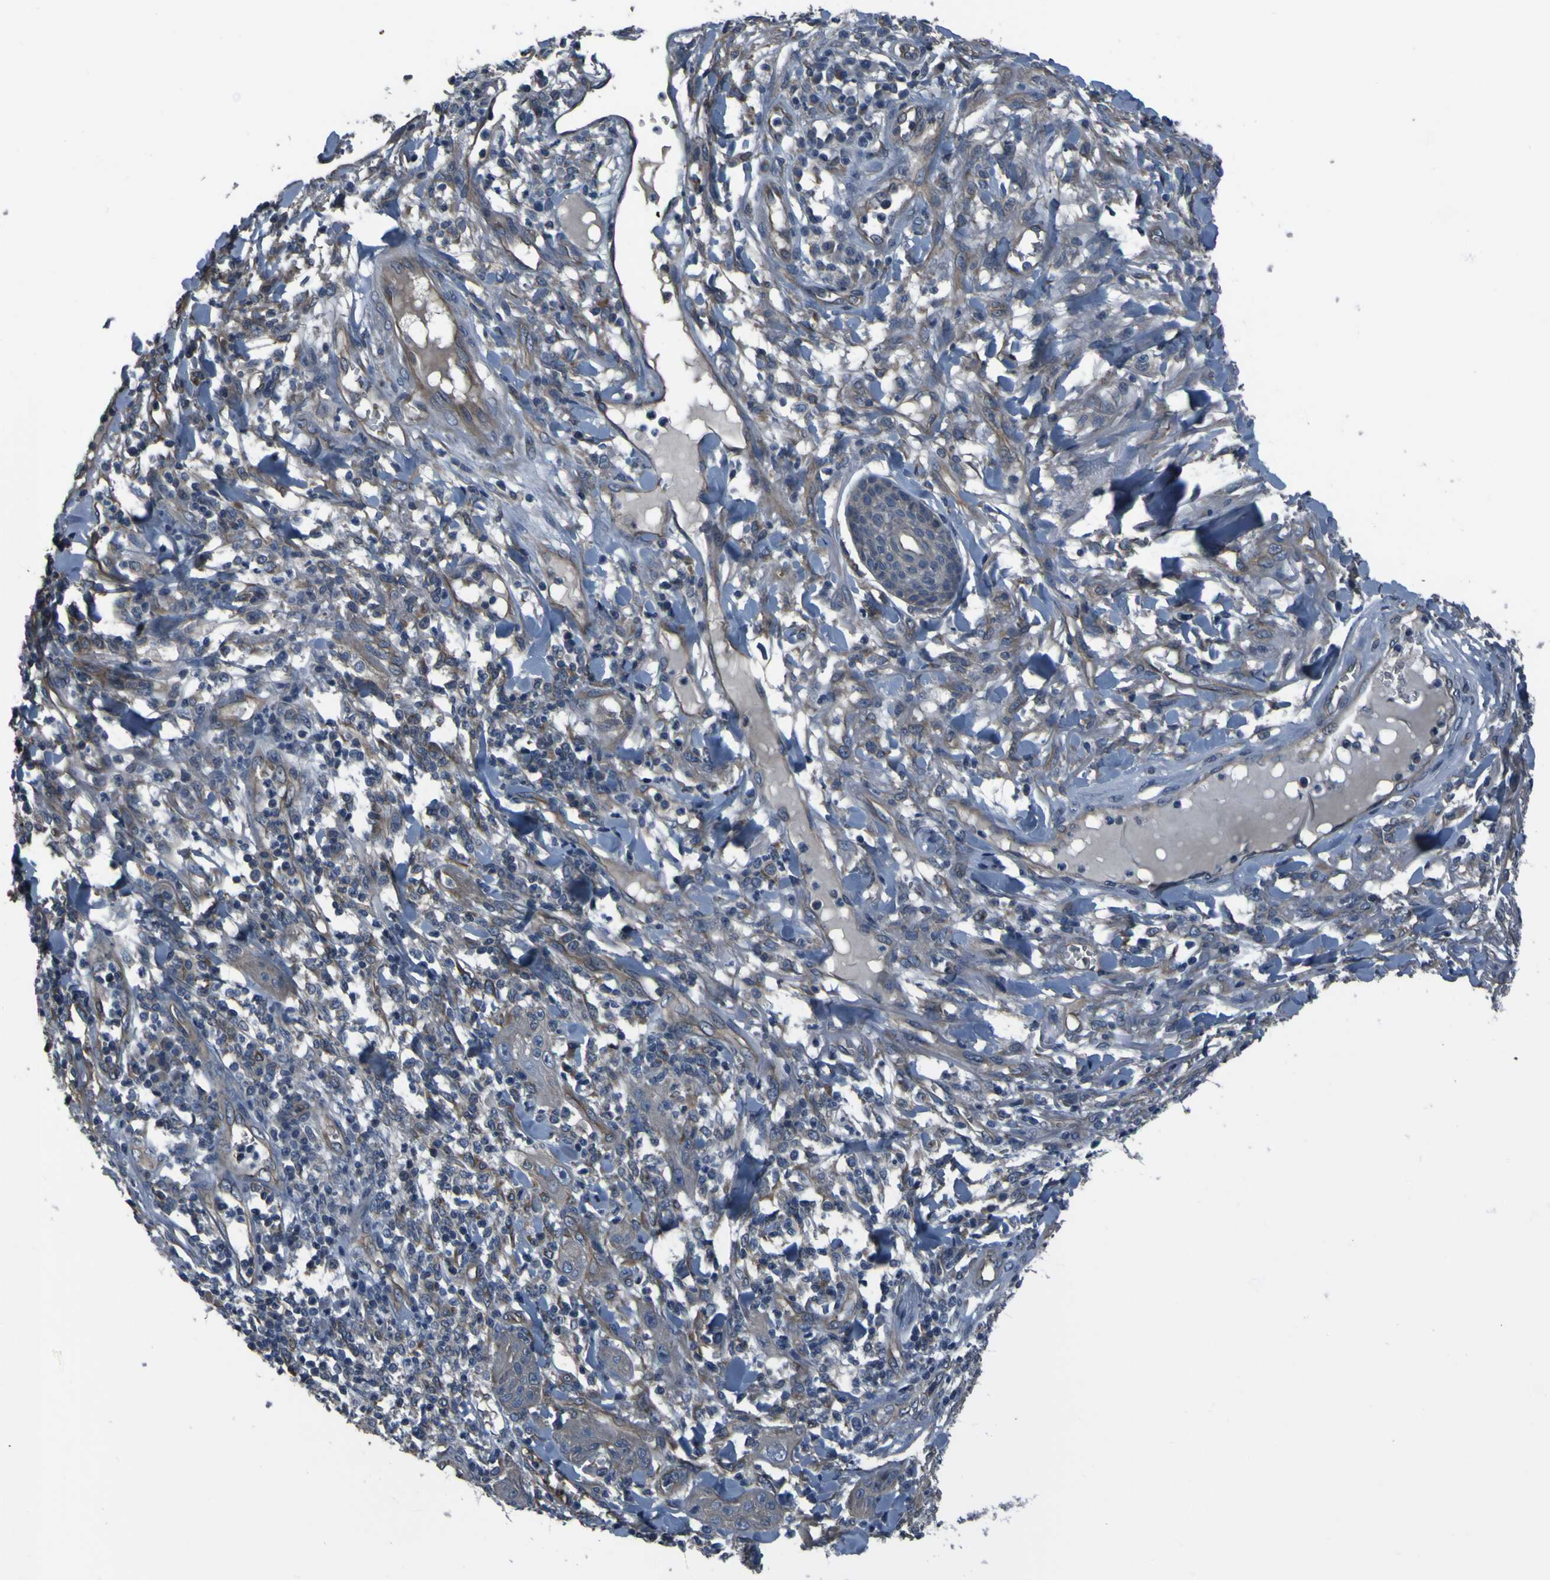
{"staining": {"intensity": "weak", "quantity": ">75%", "location": "cytoplasmic/membranous"}, "tissue": "skin cancer", "cell_type": "Tumor cells", "image_type": "cancer", "snomed": [{"axis": "morphology", "description": "Squamous cell carcinoma, NOS"}, {"axis": "topography", "description": "Skin"}], "caption": "A high-resolution photomicrograph shows immunohistochemistry staining of skin cancer (squamous cell carcinoma), which exhibits weak cytoplasmic/membranous expression in approximately >75% of tumor cells. The staining is performed using DAB brown chromogen to label protein expression. The nuclei are counter-stained blue using hematoxylin.", "gene": "GRAMD1A", "patient": {"sex": "female", "age": 78}}